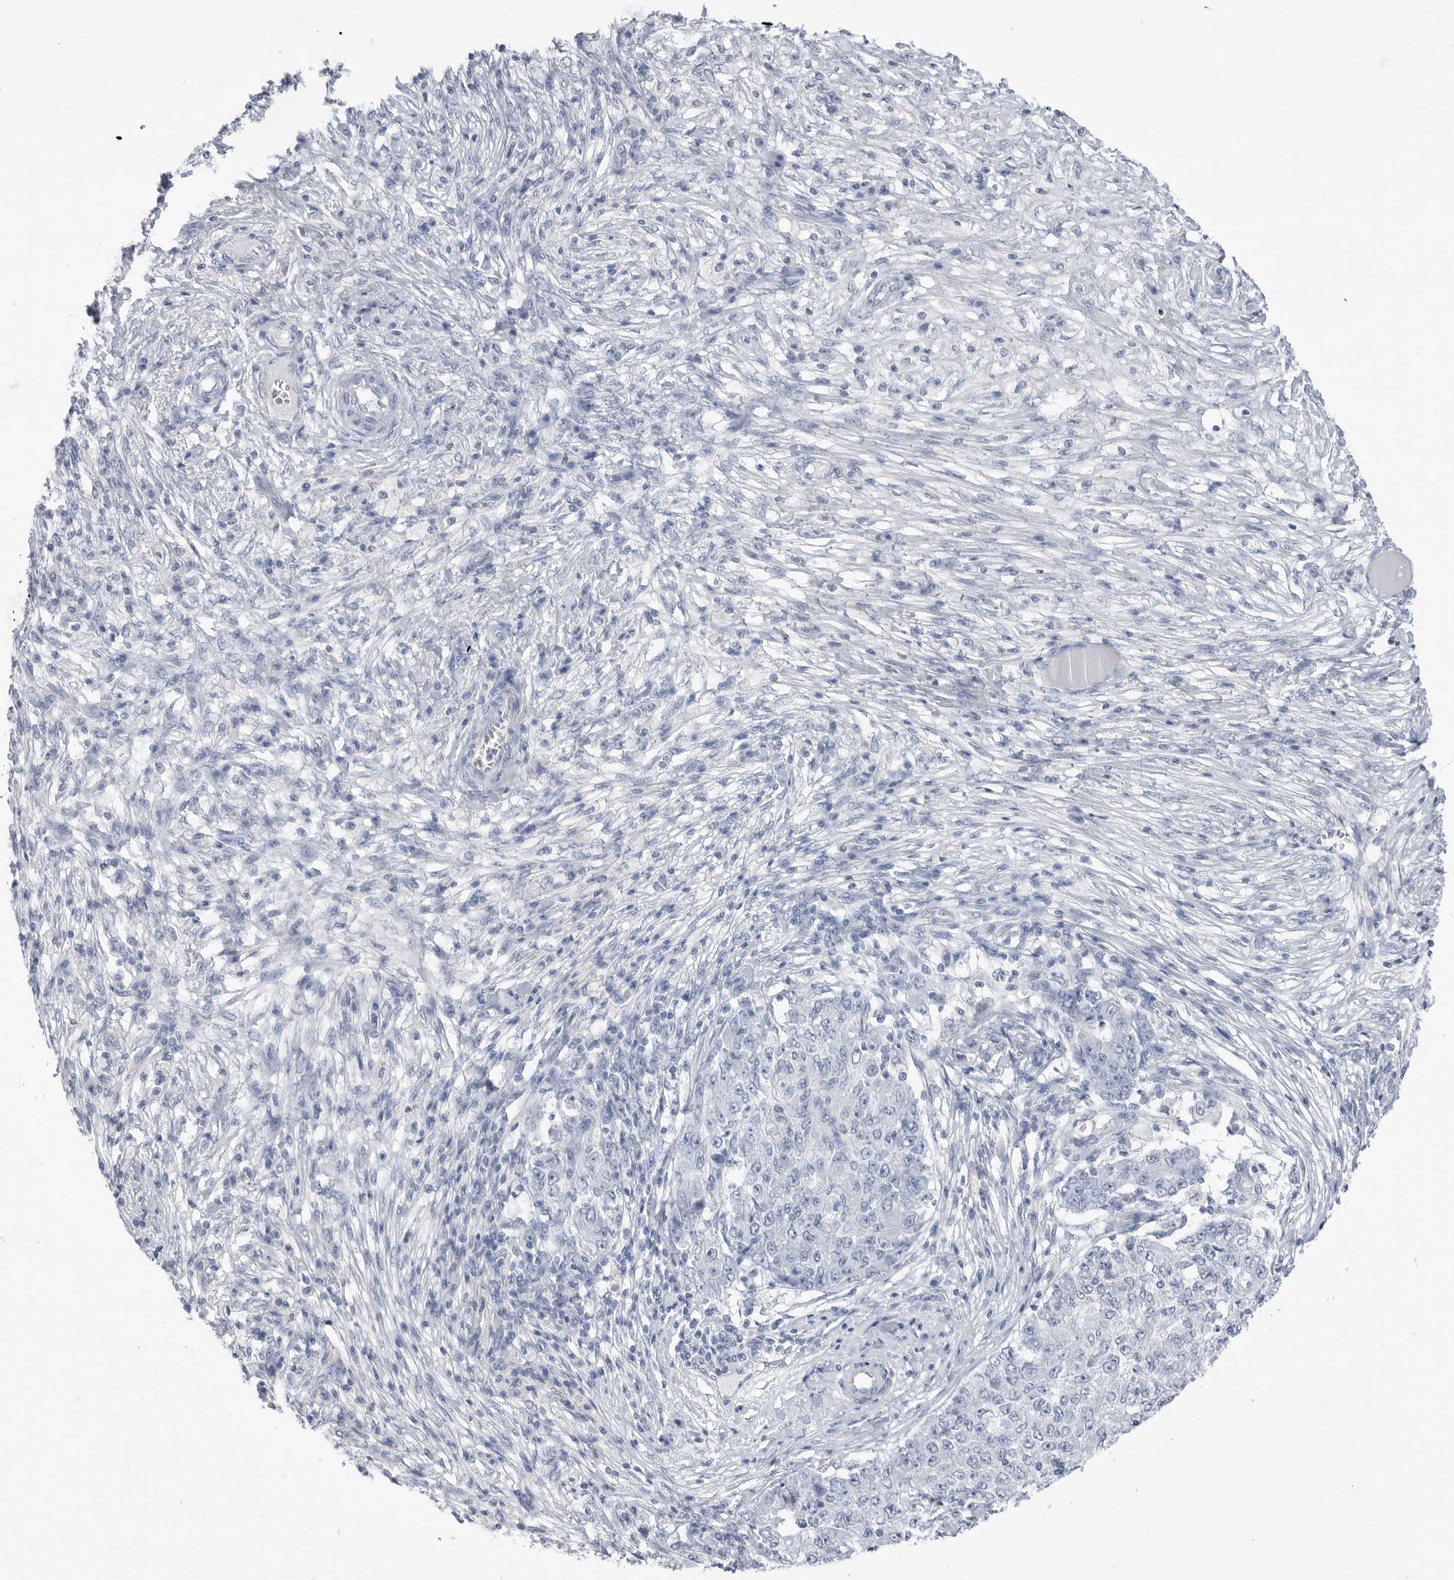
{"staining": {"intensity": "negative", "quantity": "none", "location": "none"}, "tissue": "ovarian cancer", "cell_type": "Tumor cells", "image_type": "cancer", "snomed": [{"axis": "morphology", "description": "Carcinoma, endometroid"}, {"axis": "topography", "description": "Ovary"}], "caption": "DAB (3,3'-diaminobenzidine) immunohistochemical staining of ovarian endometroid carcinoma exhibits no significant staining in tumor cells. (Brightfield microscopy of DAB IHC at high magnification).", "gene": "ABHD12", "patient": {"sex": "female", "age": 42}}